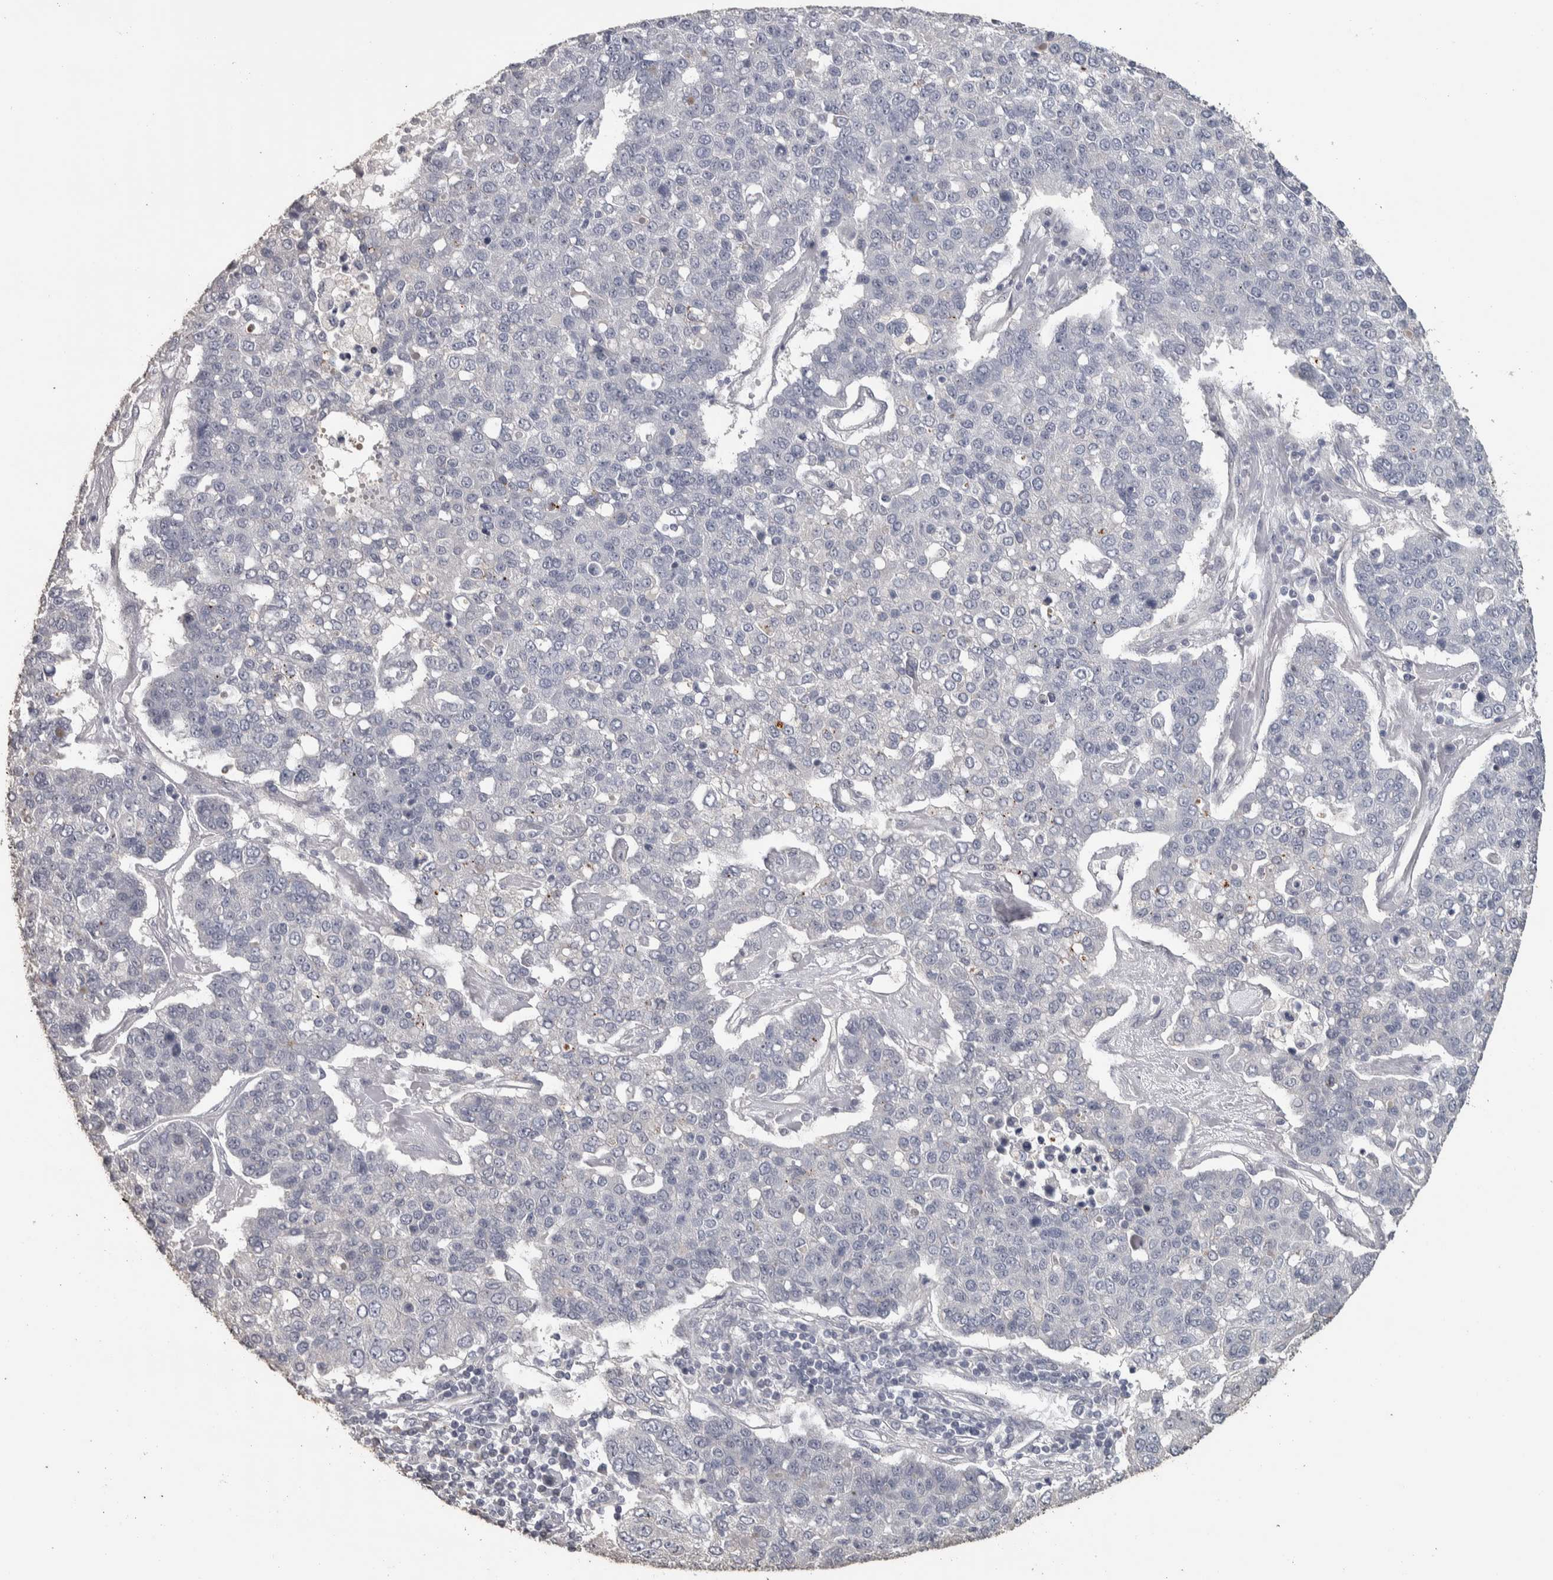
{"staining": {"intensity": "negative", "quantity": "none", "location": "none"}, "tissue": "pancreatic cancer", "cell_type": "Tumor cells", "image_type": "cancer", "snomed": [{"axis": "morphology", "description": "Adenocarcinoma, NOS"}, {"axis": "topography", "description": "Pancreas"}], "caption": "Immunohistochemical staining of pancreatic cancer (adenocarcinoma) shows no significant positivity in tumor cells.", "gene": "NECAB1", "patient": {"sex": "female", "age": 61}}